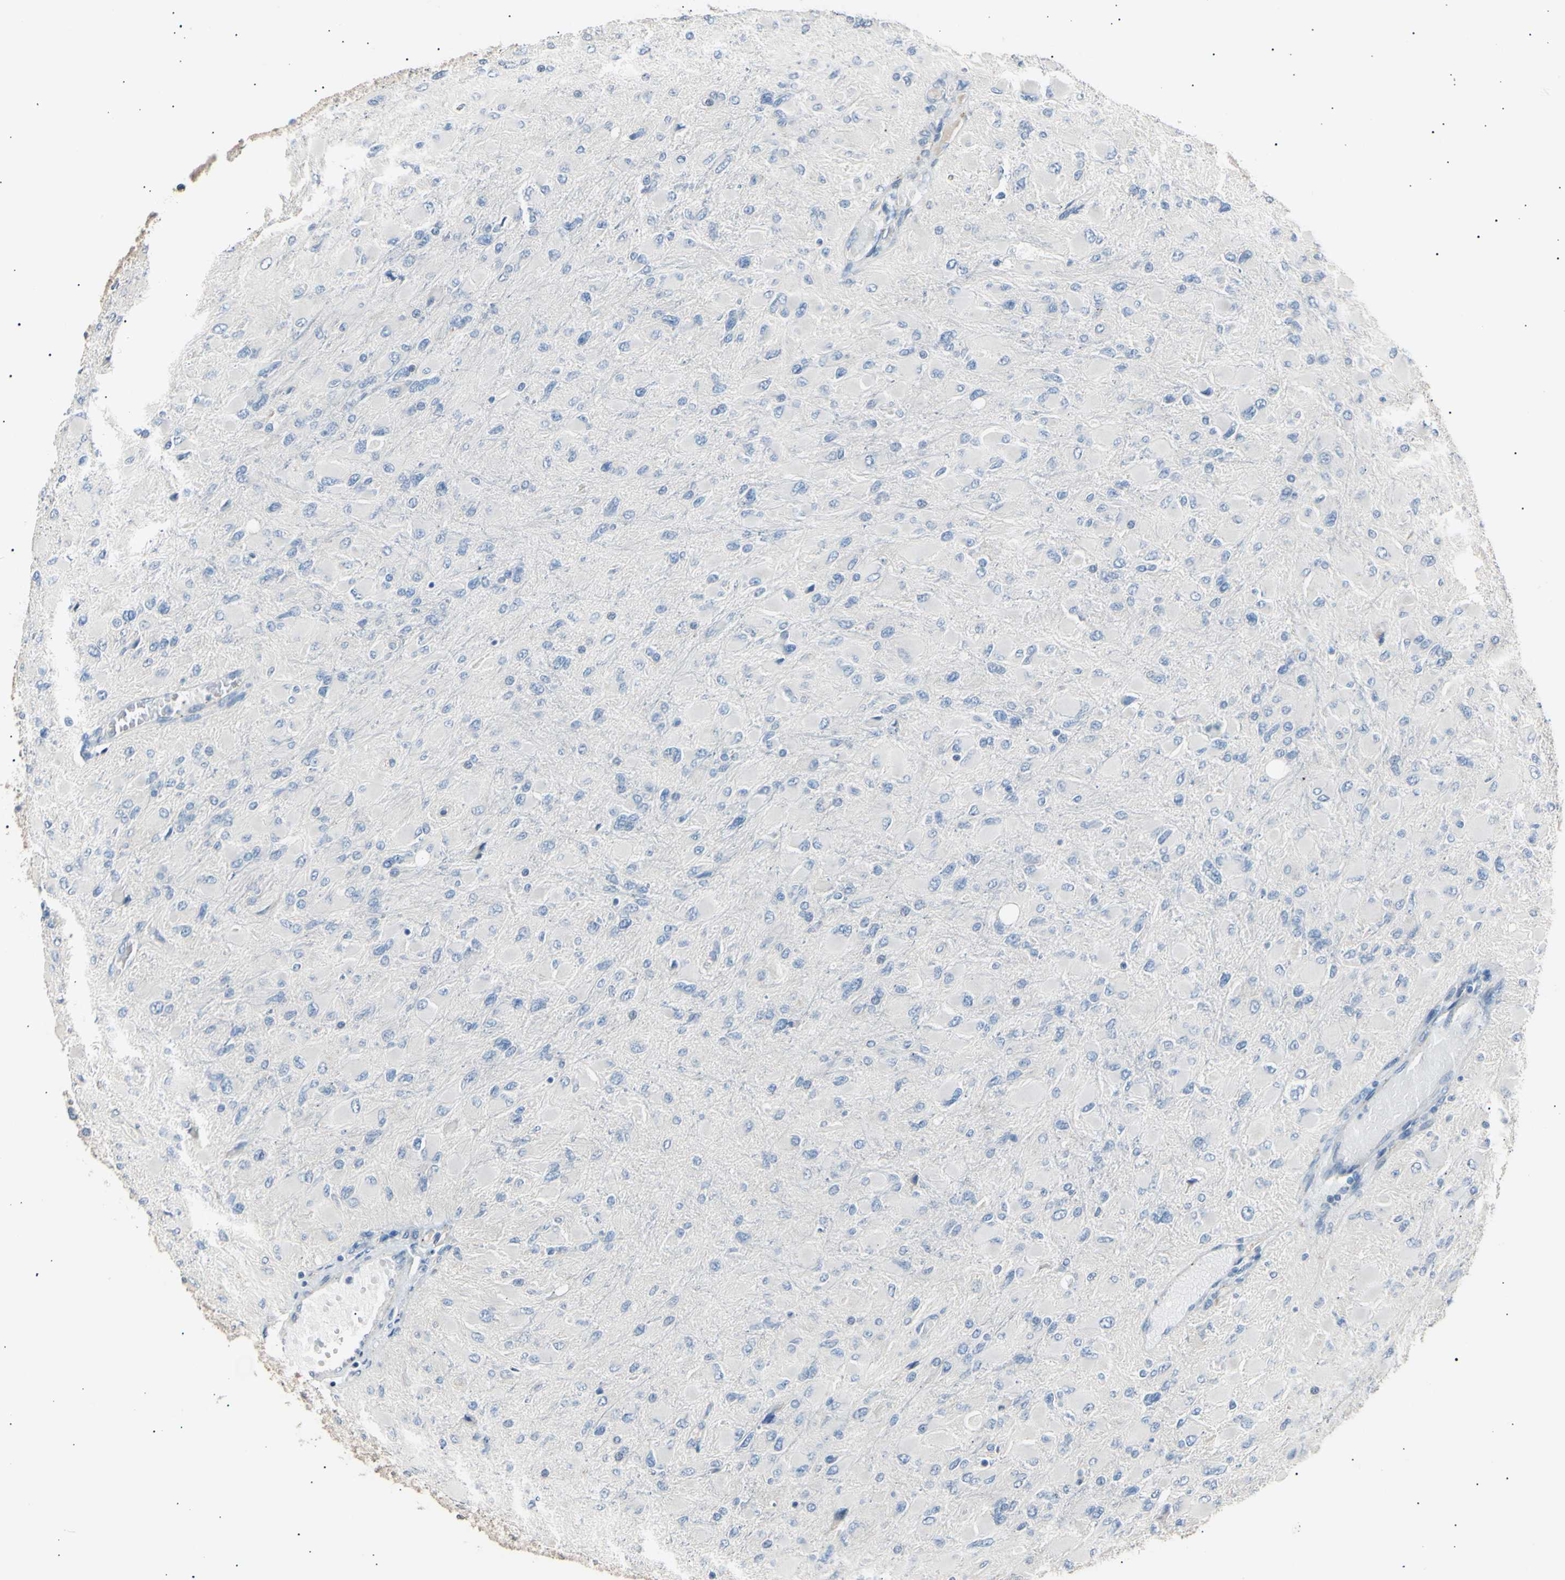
{"staining": {"intensity": "negative", "quantity": "none", "location": "none"}, "tissue": "glioma", "cell_type": "Tumor cells", "image_type": "cancer", "snomed": [{"axis": "morphology", "description": "Glioma, malignant, High grade"}, {"axis": "topography", "description": "Cerebral cortex"}], "caption": "Immunohistochemistry (IHC) photomicrograph of neoplastic tissue: malignant glioma (high-grade) stained with DAB shows no significant protein positivity in tumor cells.", "gene": "LDLR", "patient": {"sex": "female", "age": 36}}